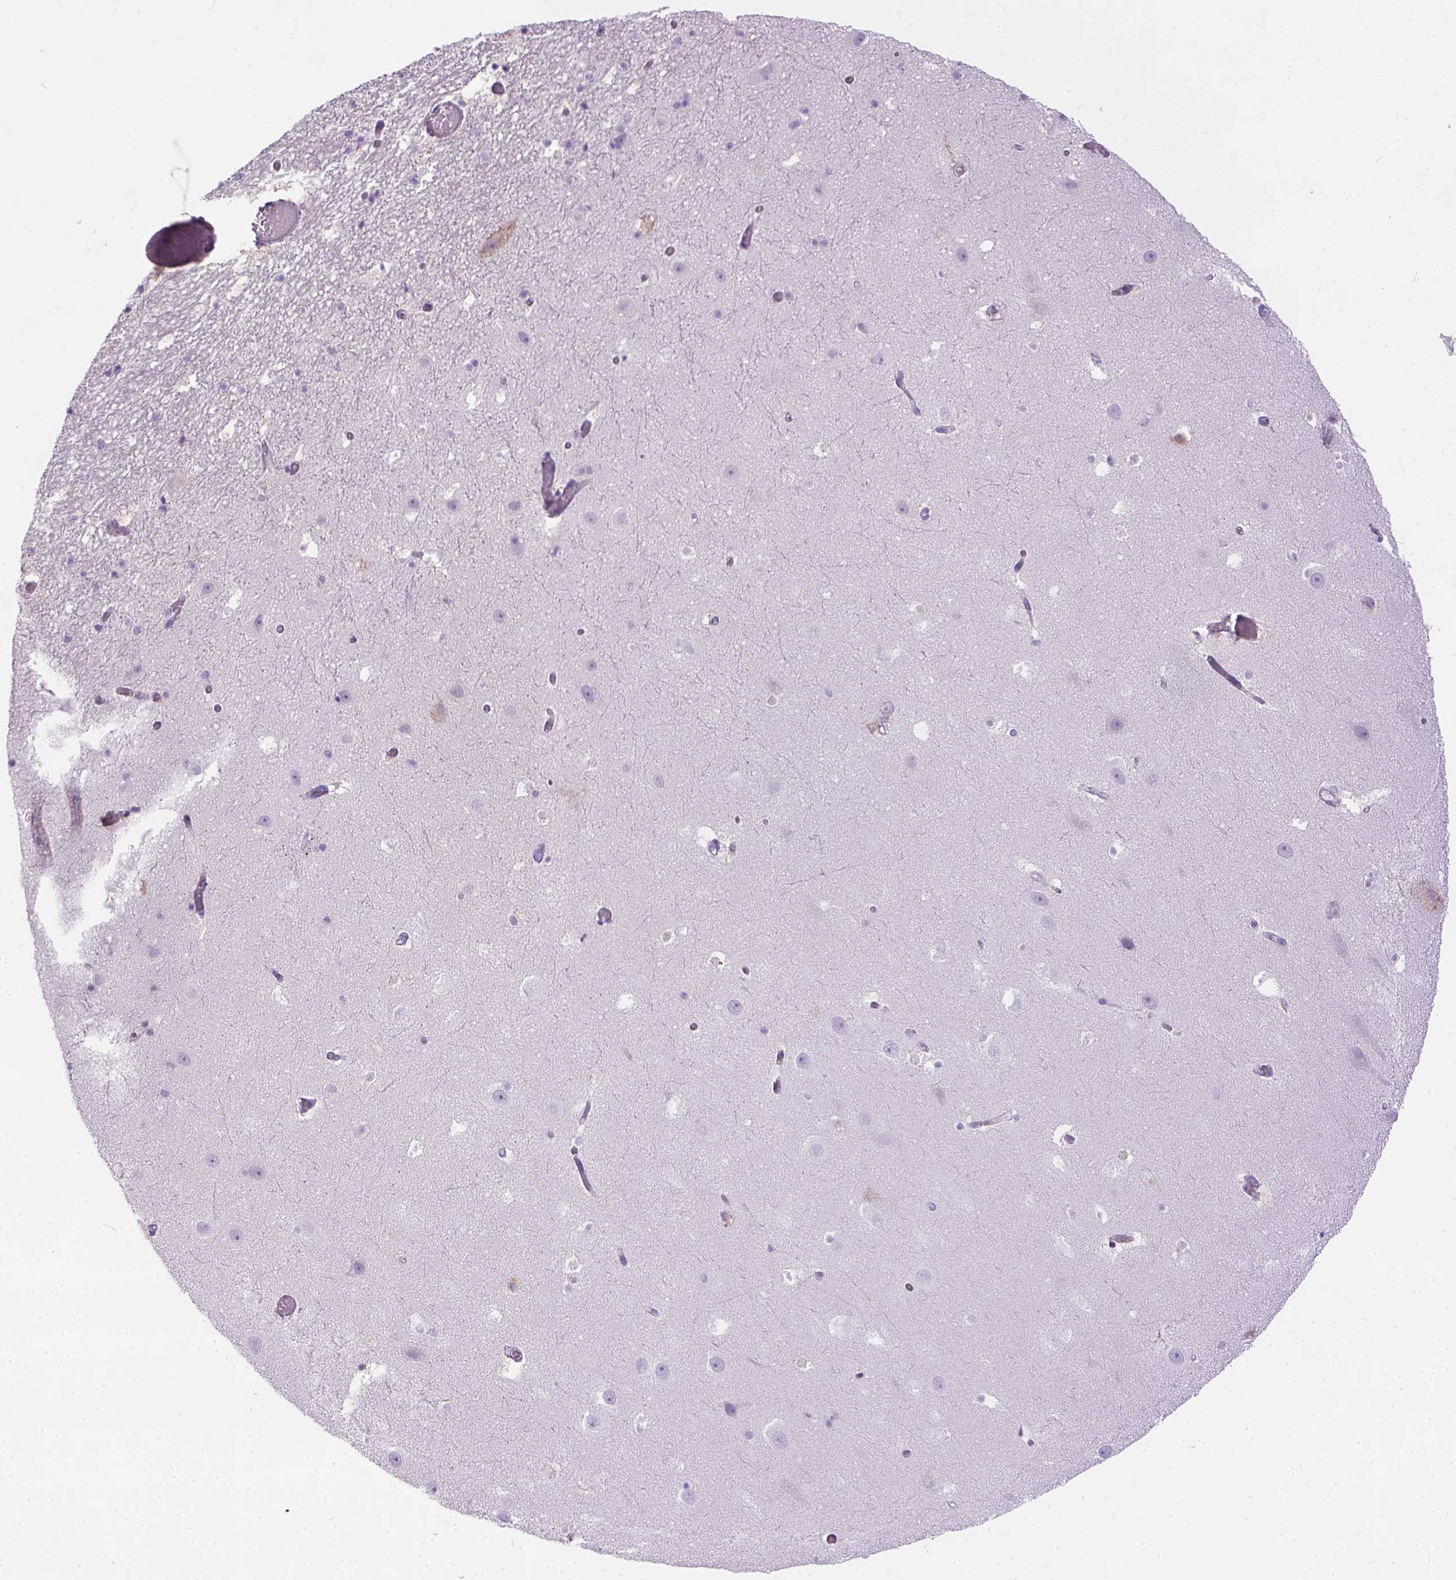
{"staining": {"intensity": "negative", "quantity": "none", "location": "none"}, "tissue": "hippocampus", "cell_type": "Glial cells", "image_type": "normal", "snomed": [{"axis": "morphology", "description": "Normal tissue, NOS"}, {"axis": "topography", "description": "Hippocampus"}], "caption": "This is an immunohistochemistry (IHC) micrograph of unremarkable human hippocampus. There is no staining in glial cells.", "gene": "TMEM38A", "patient": {"sex": "male", "age": 26}}